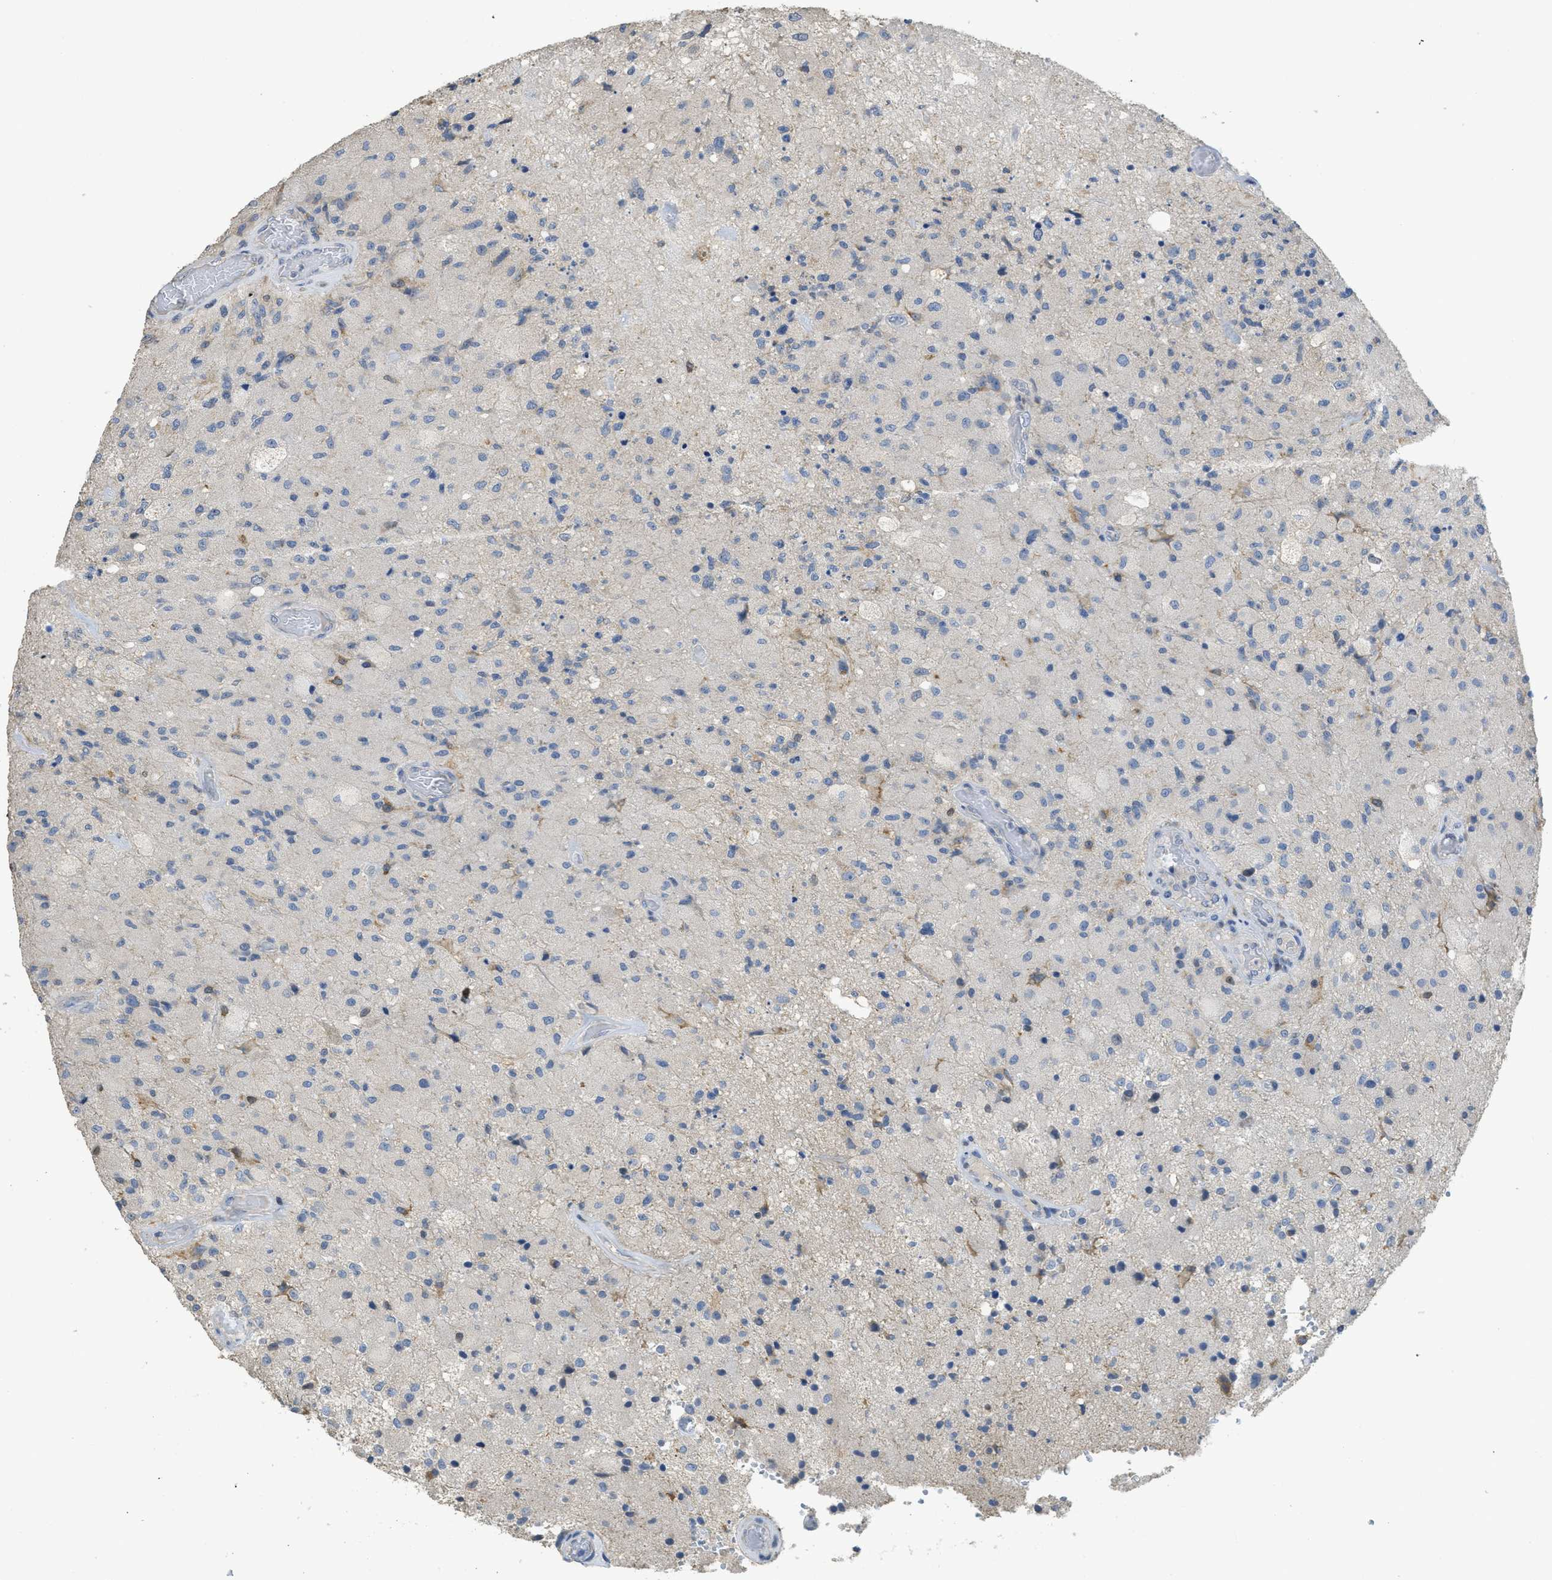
{"staining": {"intensity": "negative", "quantity": "none", "location": "none"}, "tissue": "glioma", "cell_type": "Tumor cells", "image_type": "cancer", "snomed": [{"axis": "morphology", "description": "Normal tissue, NOS"}, {"axis": "morphology", "description": "Glioma, malignant, High grade"}, {"axis": "topography", "description": "Cerebral cortex"}], "caption": "Protein analysis of high-grade glioma (malignant) reveals no significant expression in tumor cells.", "gene": "SFXN2", "patient": {"sex": "male", "age": 77}}